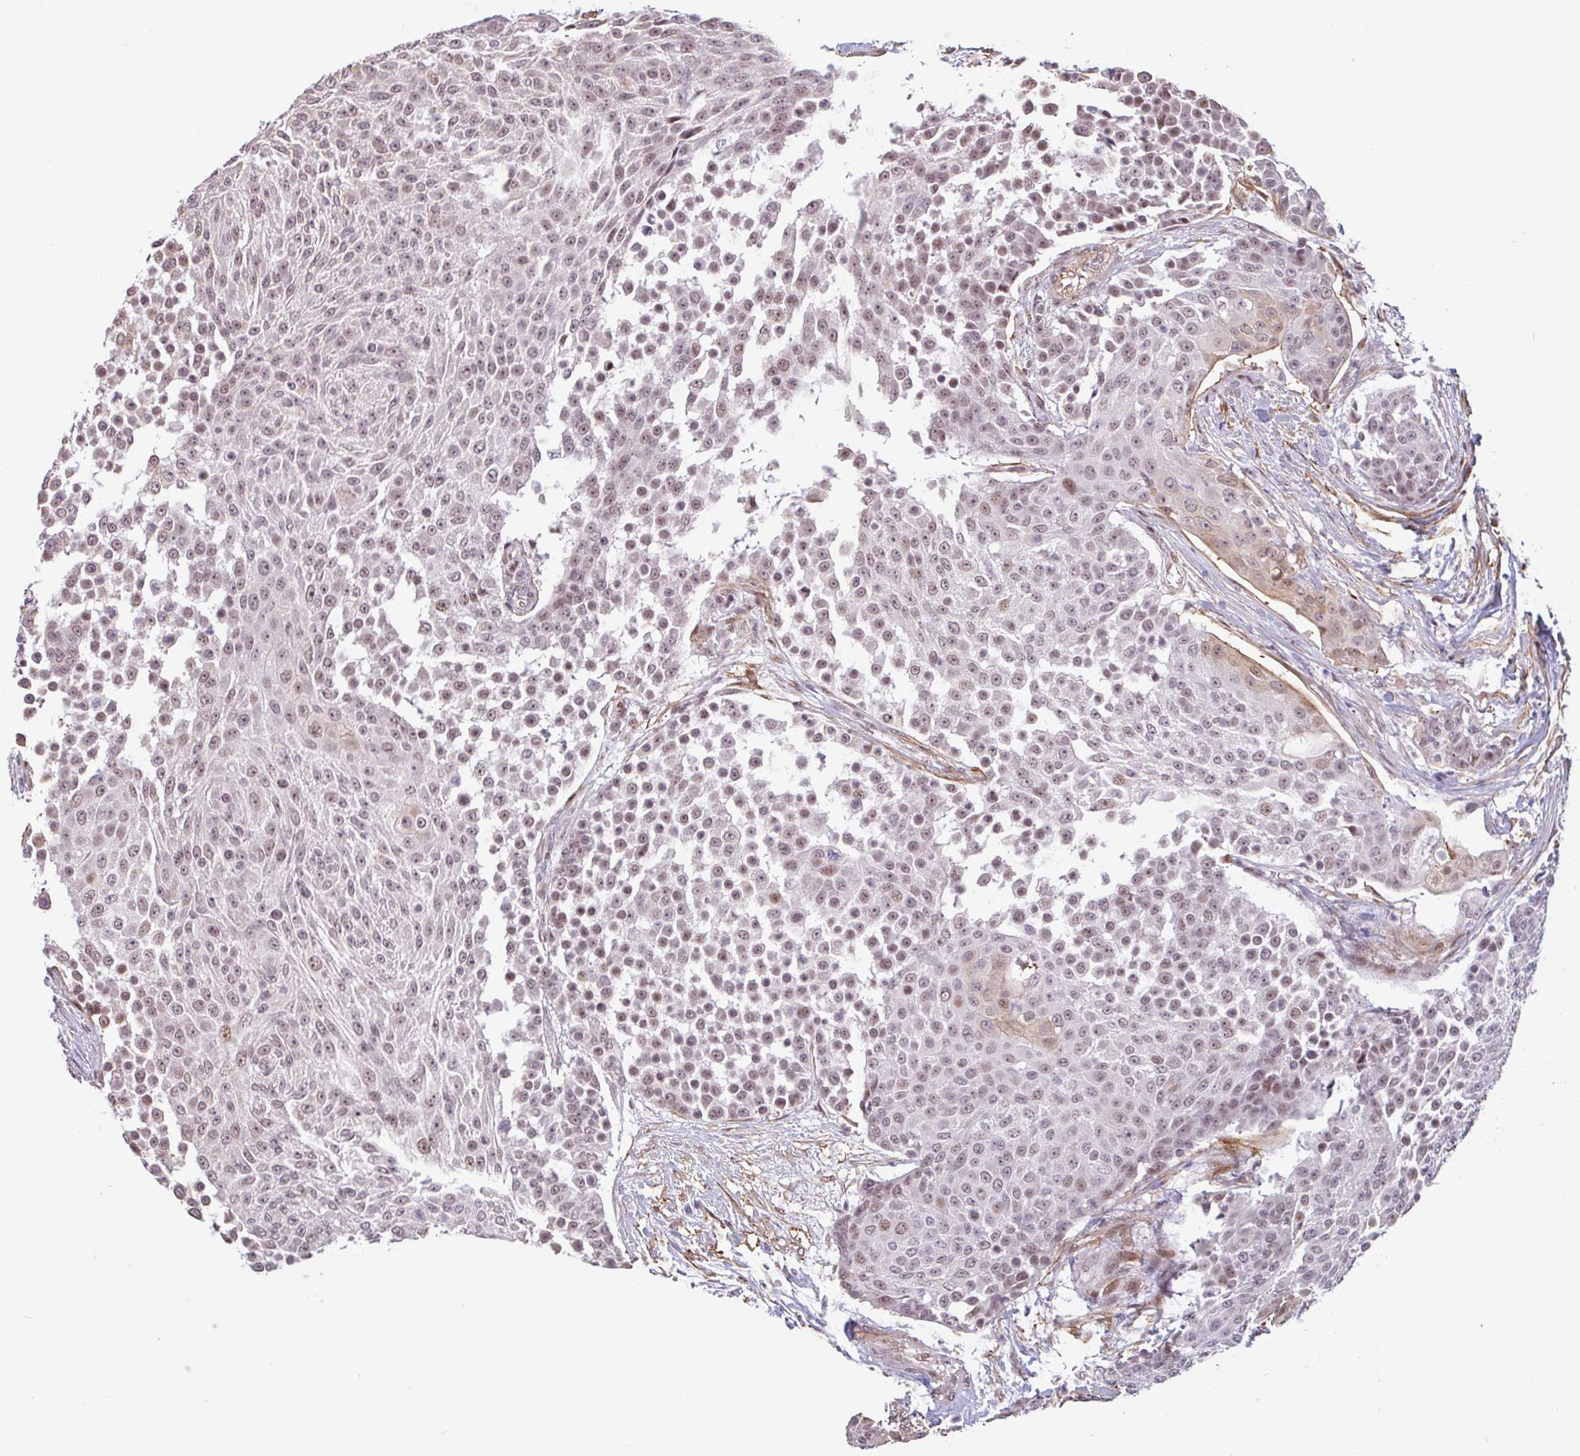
{"staining": {"intensity": "moderate", "quantity": ">75%", "location": "nuclear"}, "tissue": "urothelial cancer", "cell_type": "Tumor cells", "image_type": "cancer", "snomed": [{"axis": "morphology", "description": "Urothelial carcinoma, High grade"}, {"axis": "topography", "description": "Urinary bladder"}], "caption": "IHC histopathology image of human urothelial carcinoma (high-grade) stained for a protein (brown), which displays medium levels of moderate nuclear expression in about >75% of tumor cells.", "gene": "TMEM119", "patient": {"sex": "female", "age": 63}}